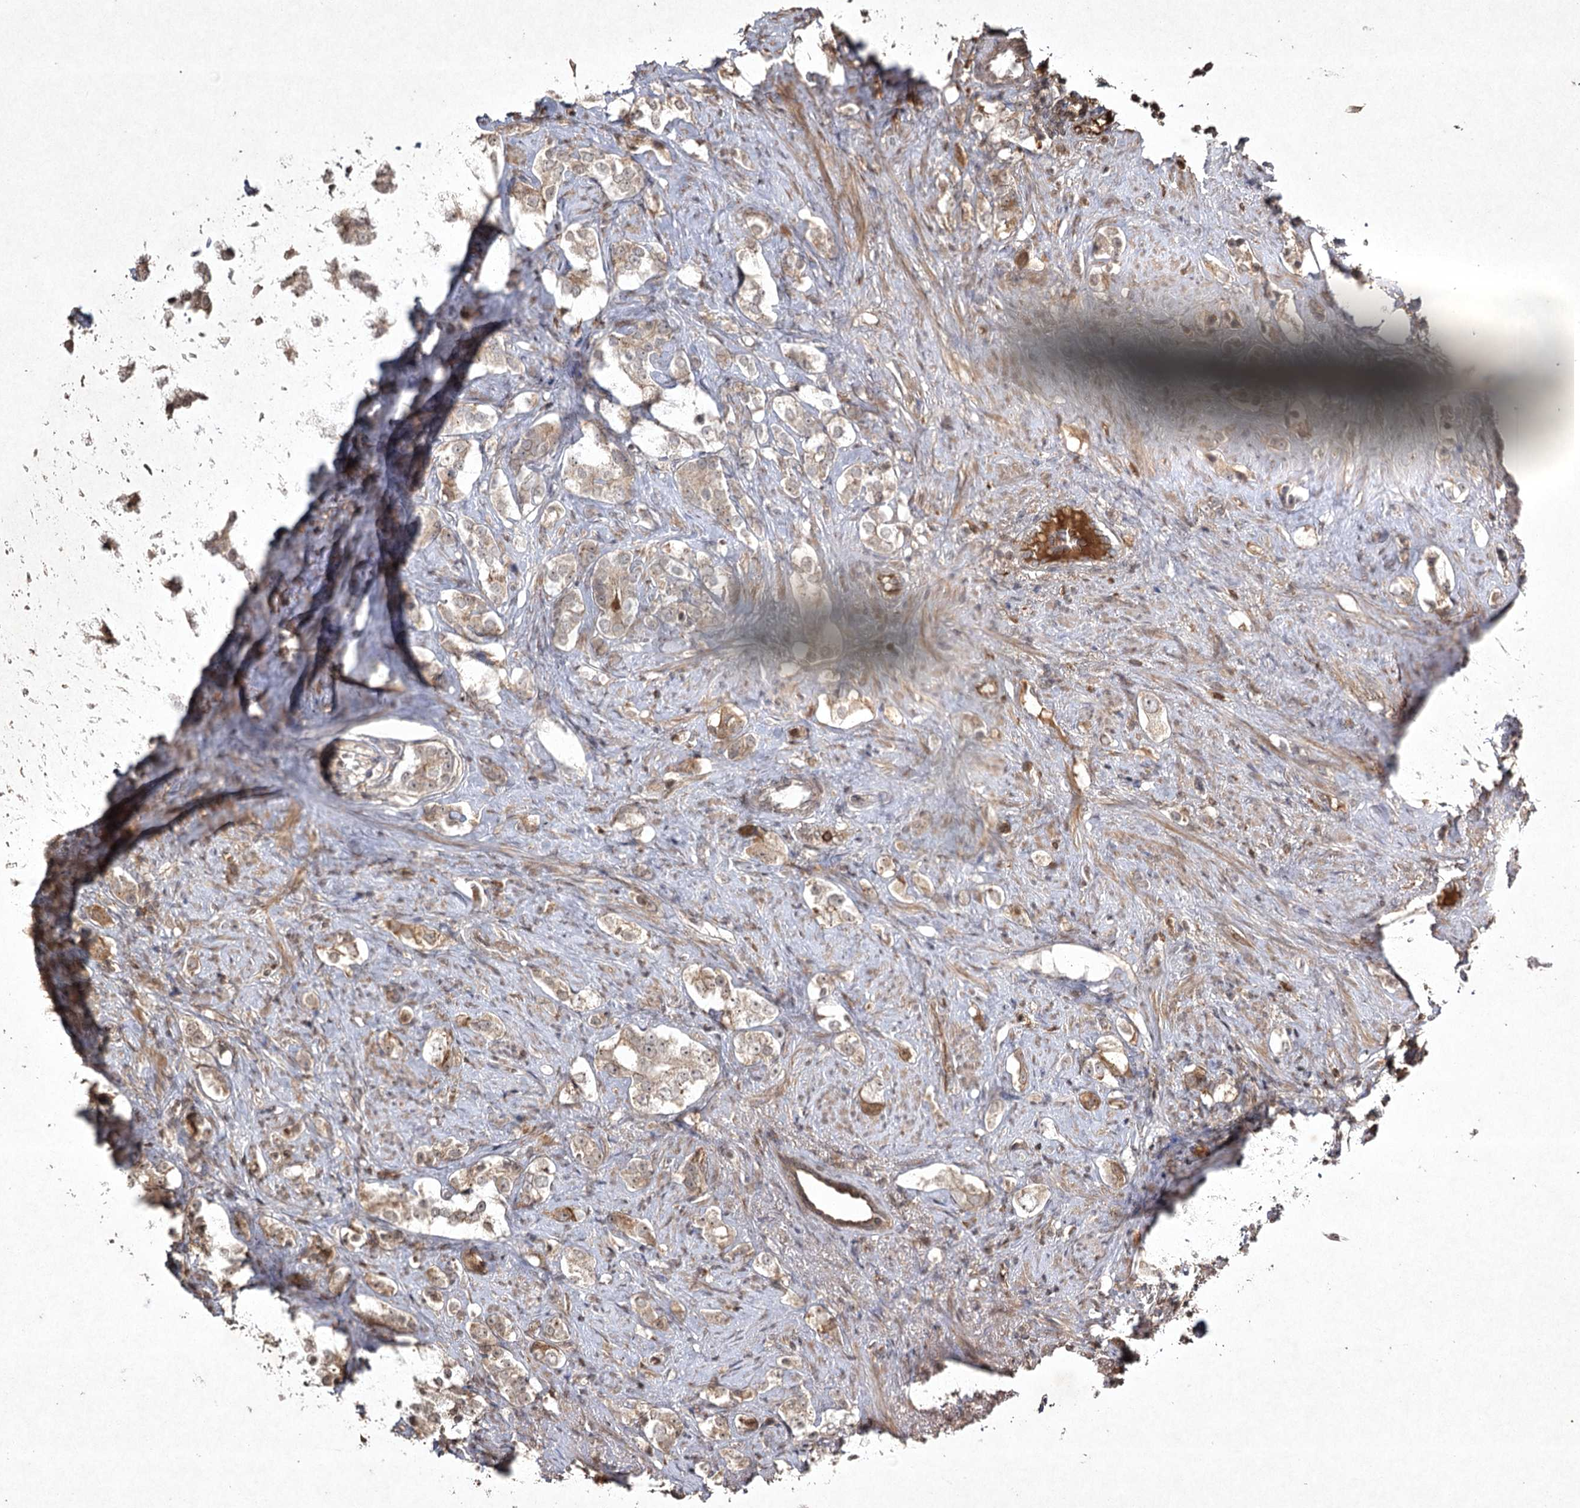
{"staining": {"intensity": "weak", "quantity": "25%-75%", "location": "cytoplasmic/membranous"}, "tissue": "prostate cancer", "cell_type": "Tumor cells", "image_type": "cancer", "snomed": [{"axis": "morphology", "description": "Adenocarcinoma, High grade"}, {"axis": "topography", "description": "Prostate"}], "caption": "Immunohistochemical staining of human prostate high-grade adenocarcinoma reveals low levels of weak cytoplasmic/membranous protein staining in about 25%-75% of tumor cells. The staining is performed using DAB brown chromogen to label protein expression. The nuclei are counter-stained blue using hematoxylin.", "gene": "CYP2B6", "patient": {"sex": "male", "age": 63}}